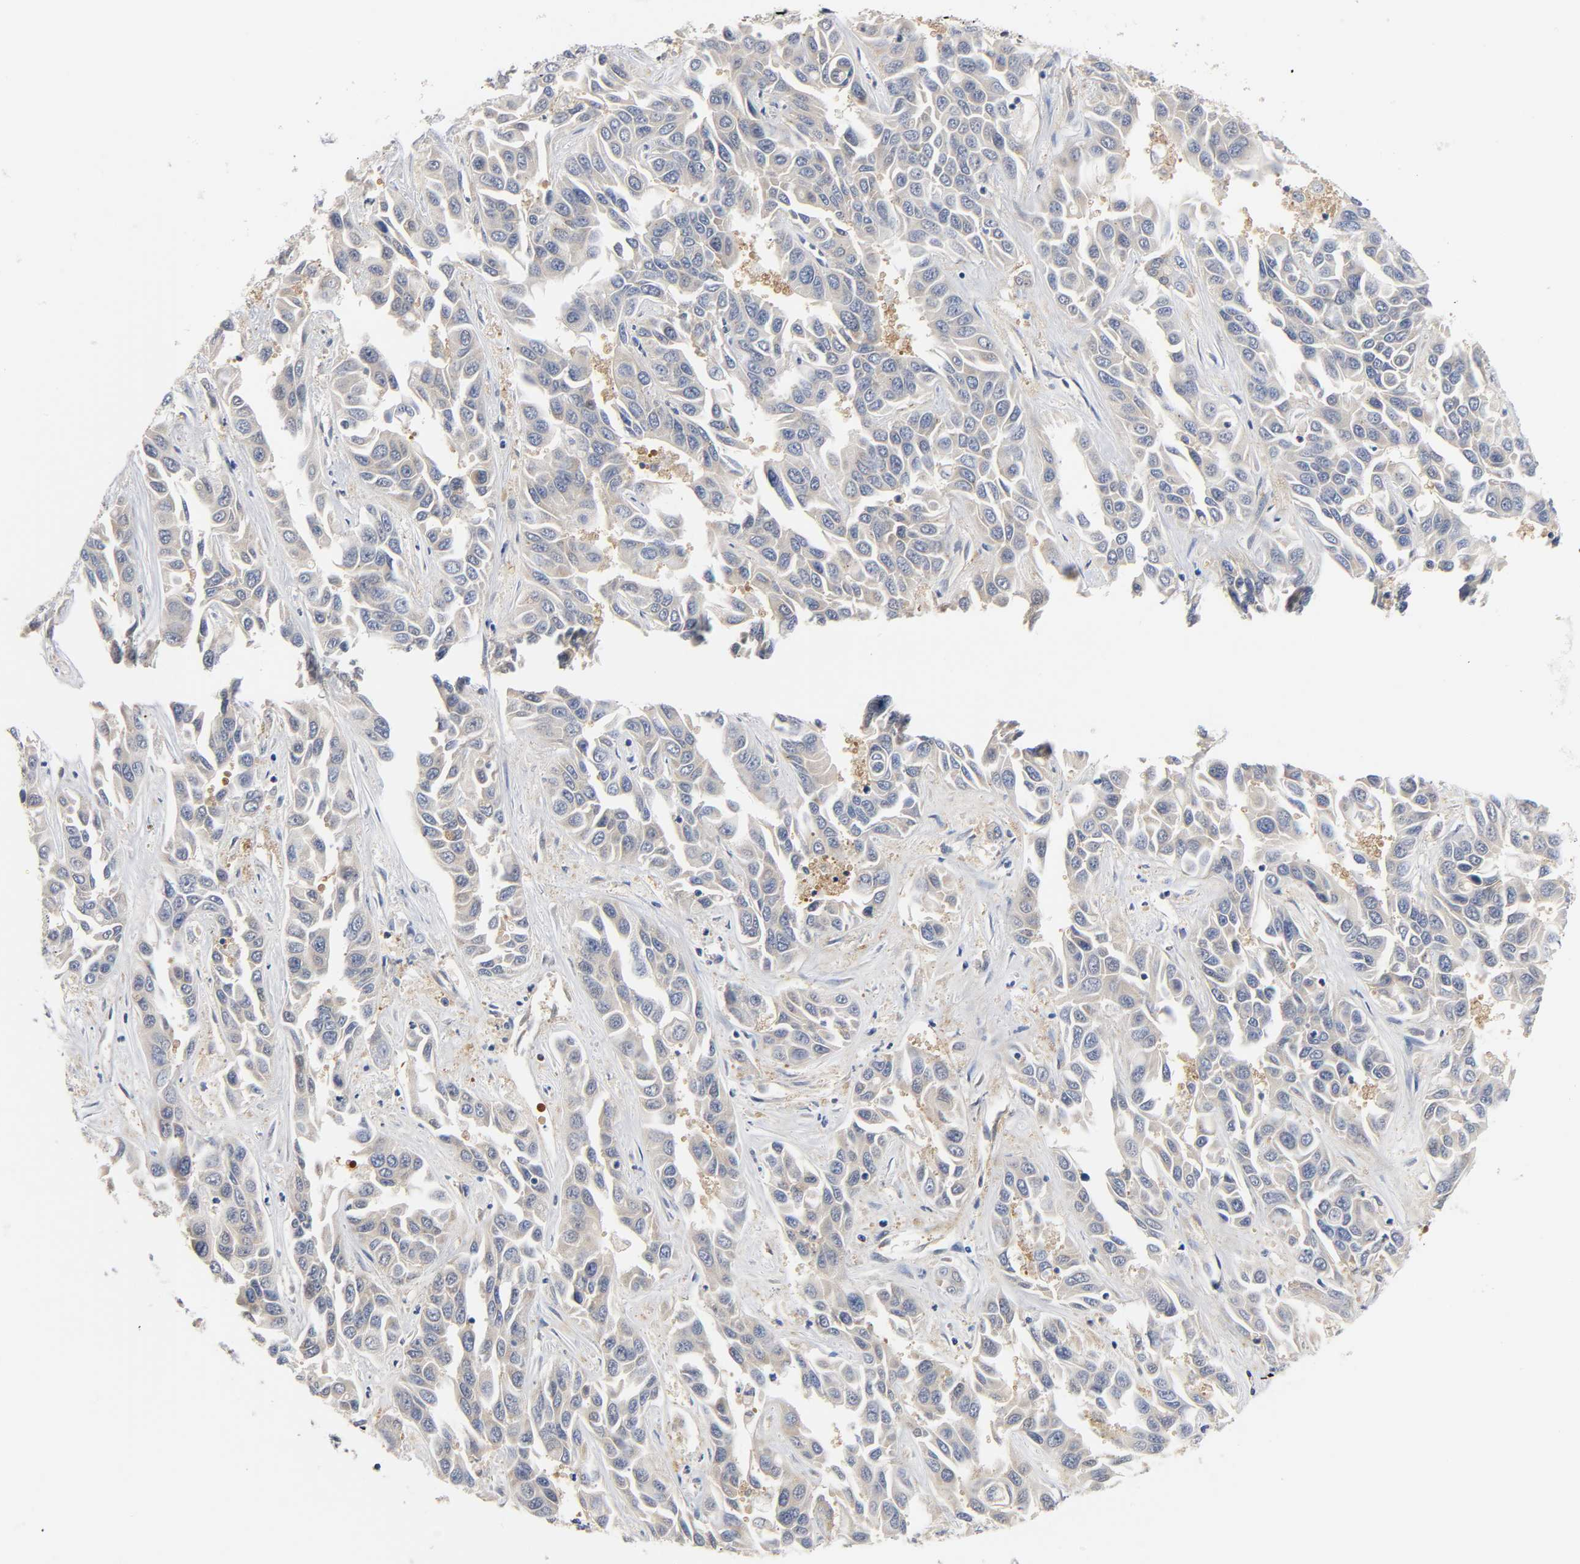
{"staining": {"intensity": "weak", "quantity": "25%-75%", "location": "cytoplasmic/membranous"}, "tissue": "liver cancer", "cell_type": "Tumor cells", "image_type": "cancer", "snomed": [{"axis": "morphology", "description": "Cholangiocarcinoma"}, {"axis": "topography", "description": "Liver"}], "caption": "Immunohistochemistry staining of liver cancer, which reveals low levels of weak cytoplasmic/membranous expression in approximately 25%-75% of tumor cells indicating weak cytoplasmic/membranous protein expression. The staining was performed using DAB (brown) for protein detection and nuclei were counterstained in hematoxylin (blue).", "gene": "FYN", "patient": {"sex": "female", "age": 52}}